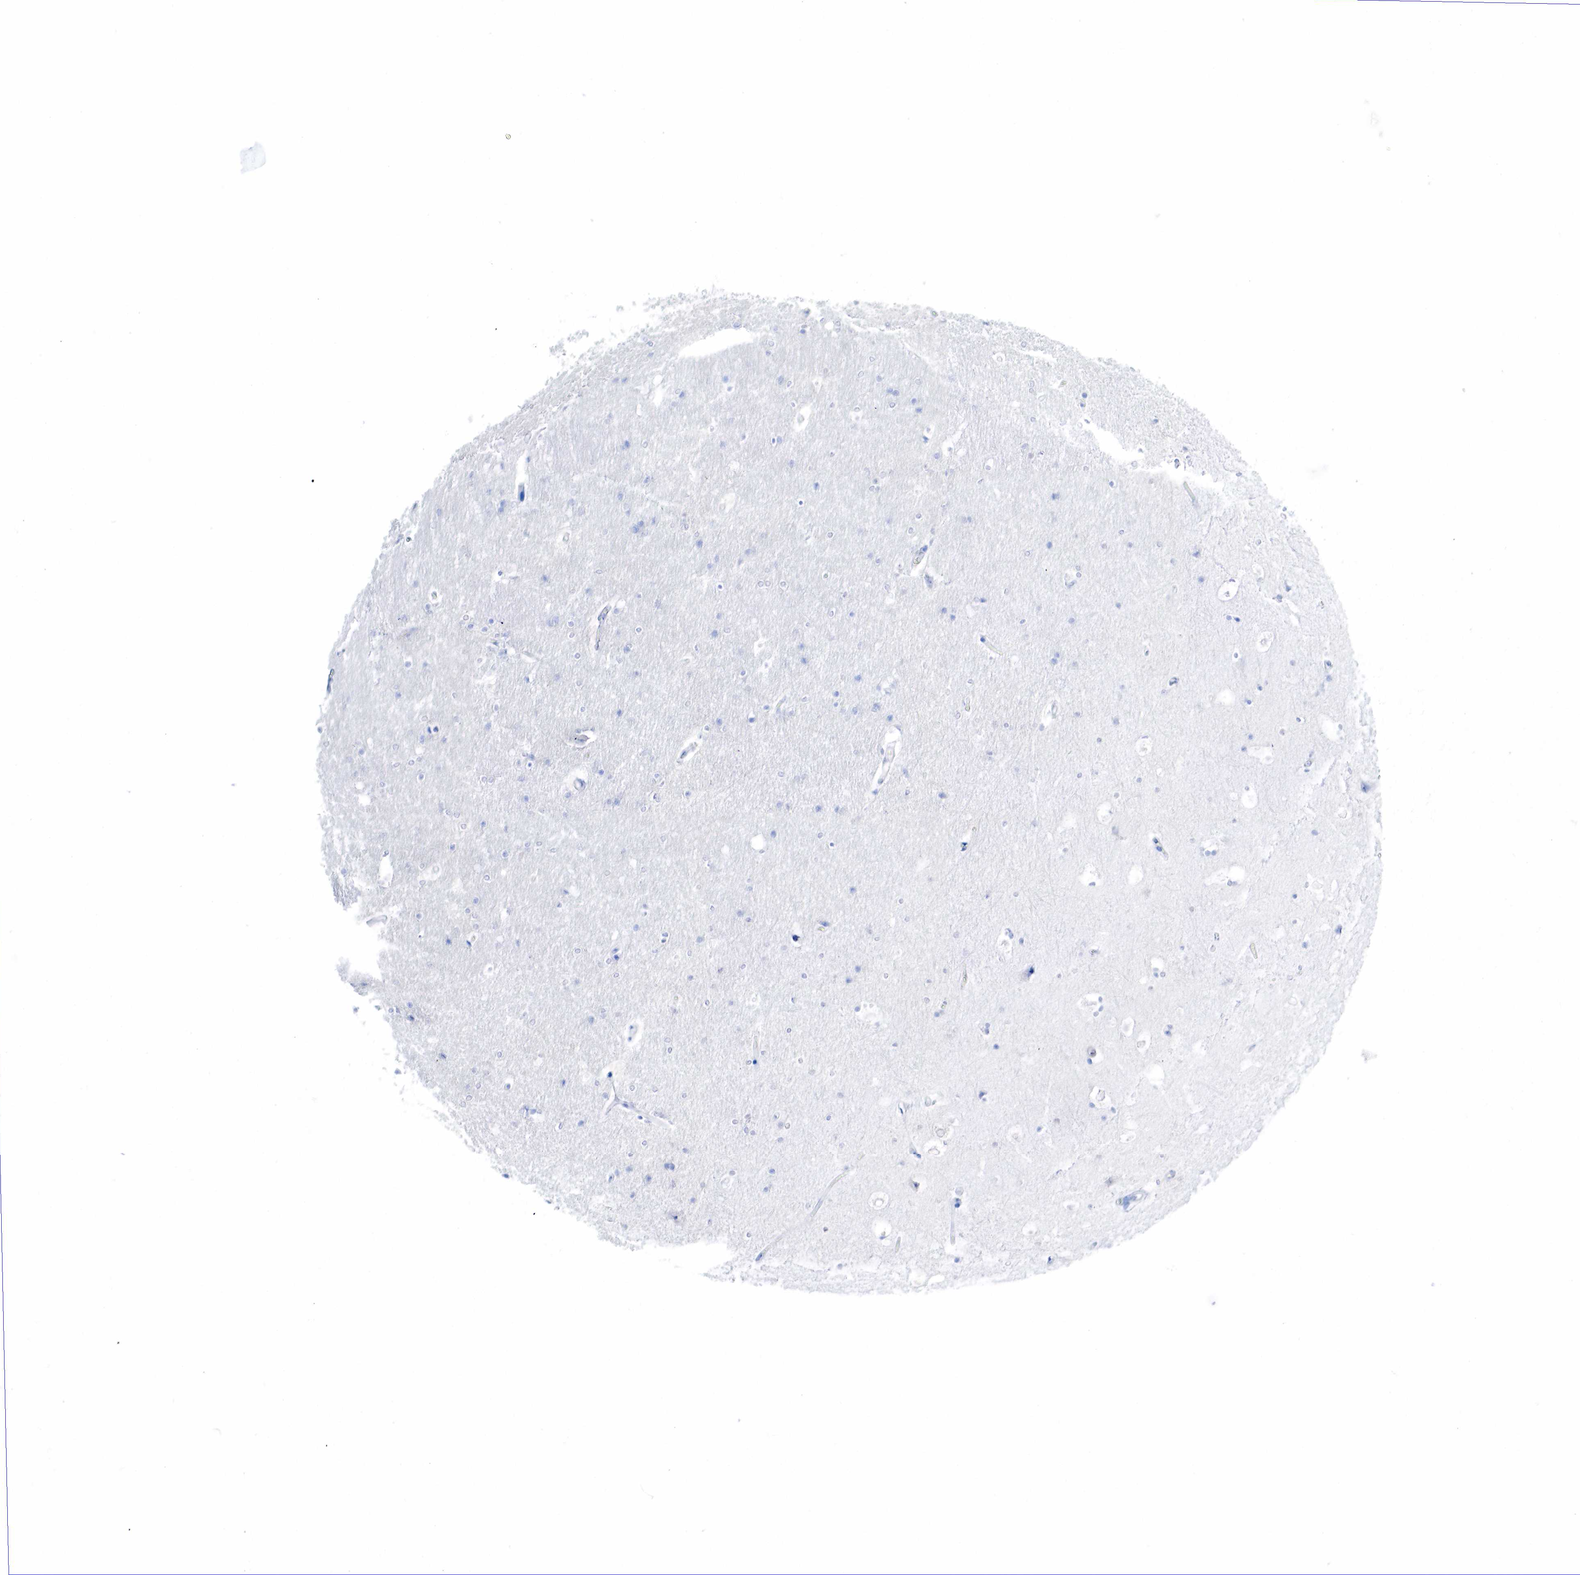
{"staining": {"intensity": "negative", "quantity": "none", "location": "none"}, "tissue": "hippocampus", "cell_type": "Glial cells", "image_type": "normal", "snomed": [{"axis": "morphology", "description": "Normal tissue, NOS"}, {"axis": "topography", "description": "Hippocampus"}], "caption": "This is a photomicrograph of immunohistochemistry staining of normal hippocampus, which shows no staining in glial cells. (Immunohistochemistry, brightfield microscopy, high magnification).", "gene": "KRT18", "patient": {"sex": "female", "age": 19}}